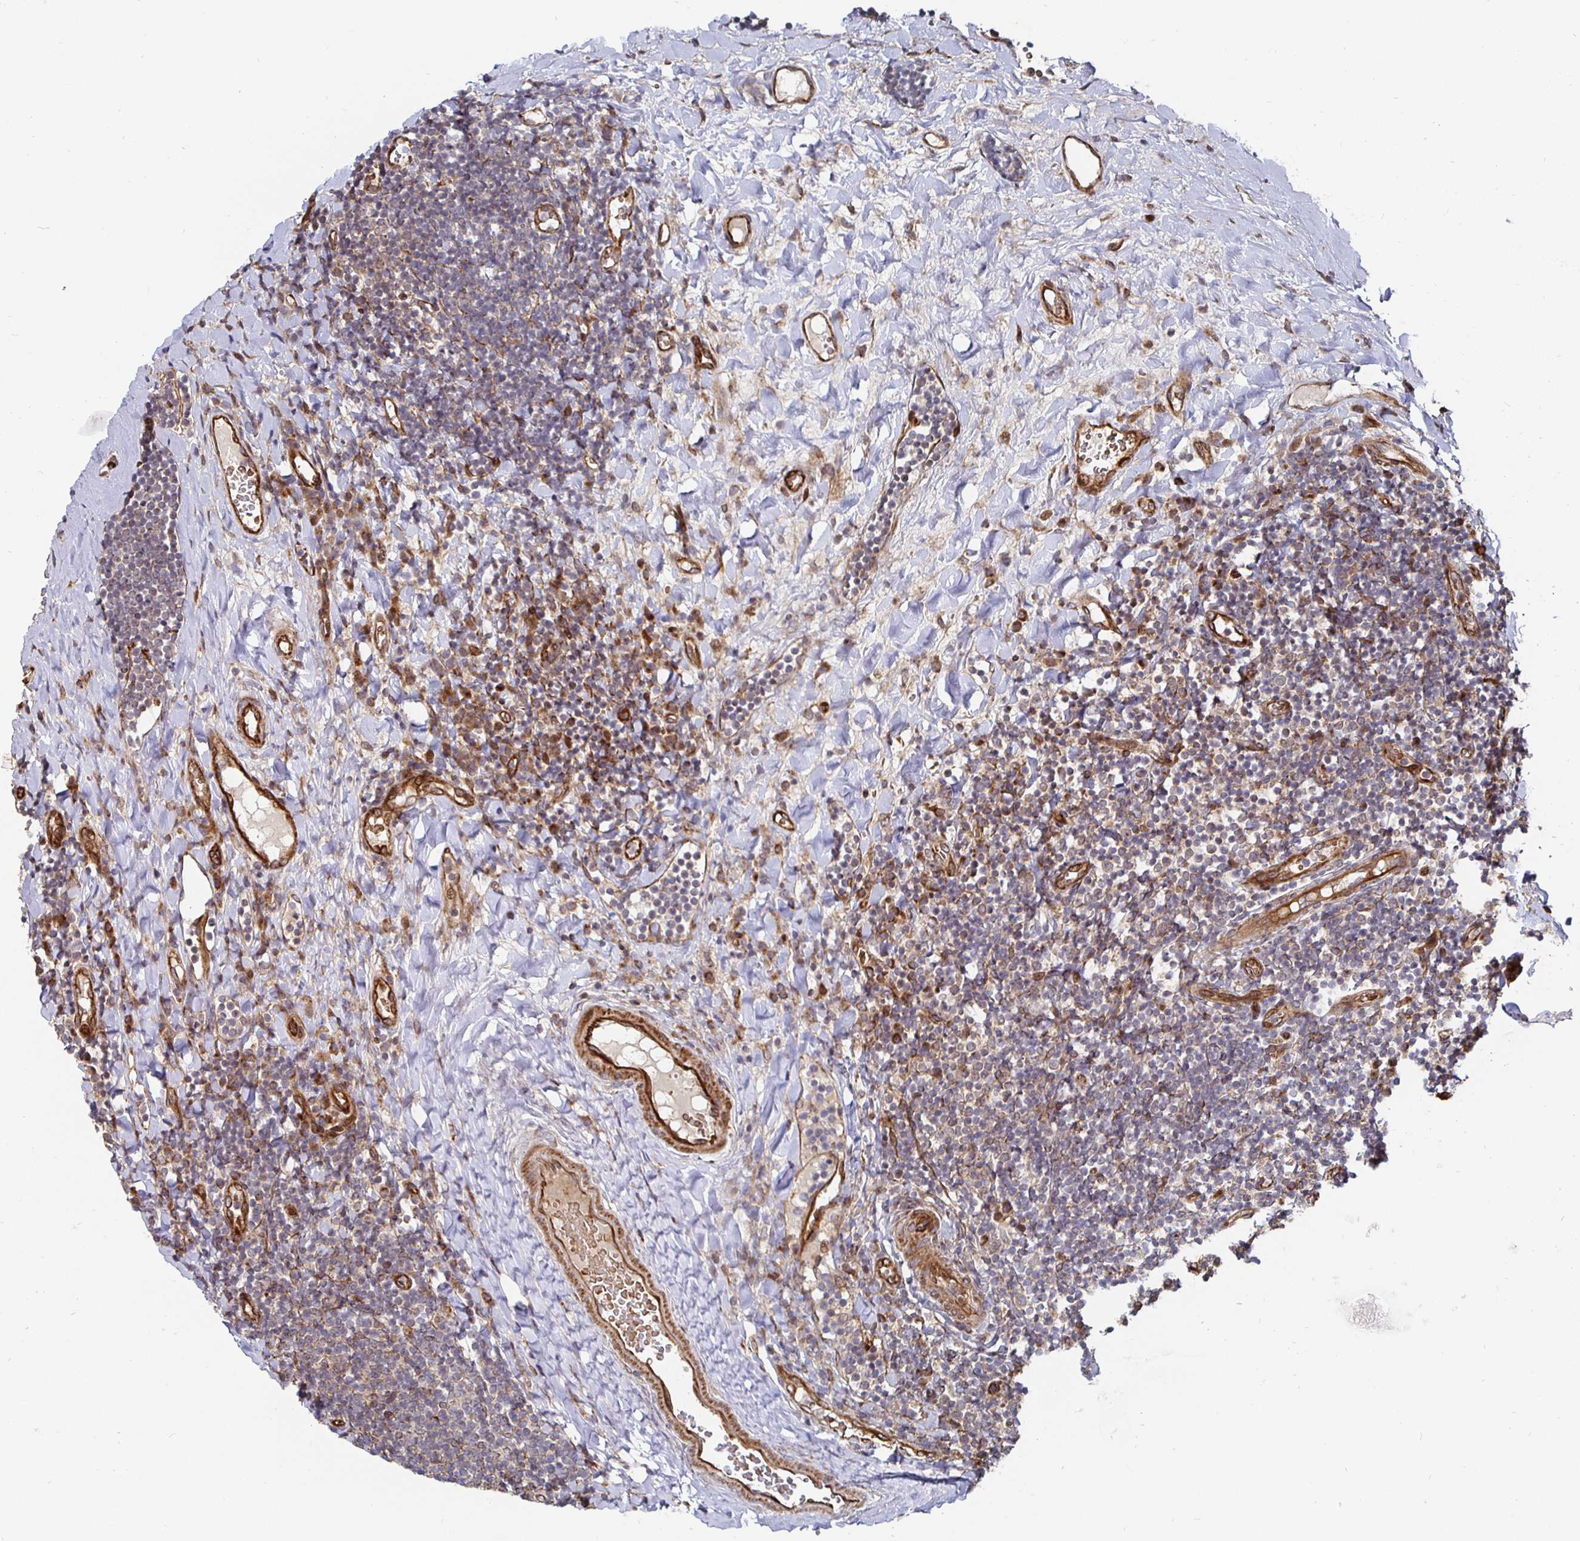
{"staining": {"intensity": "weak", "quantity": "<25%", "location": "cytoplasmic/membranous"}, "tissue": "tonsil", "cell_type": "Germinal center cells", "image_type": "normal", "snomed": [{"axis": "morphology", "description": "Normal tissue, NOS"}, {"axis": "topography", "description": "Tonsil"}], "caption": "Germinal center cells show no significant expression in benign tonsil.", "gene": "TBKBP1", "patient": {"sex": "female", "age": 10}}